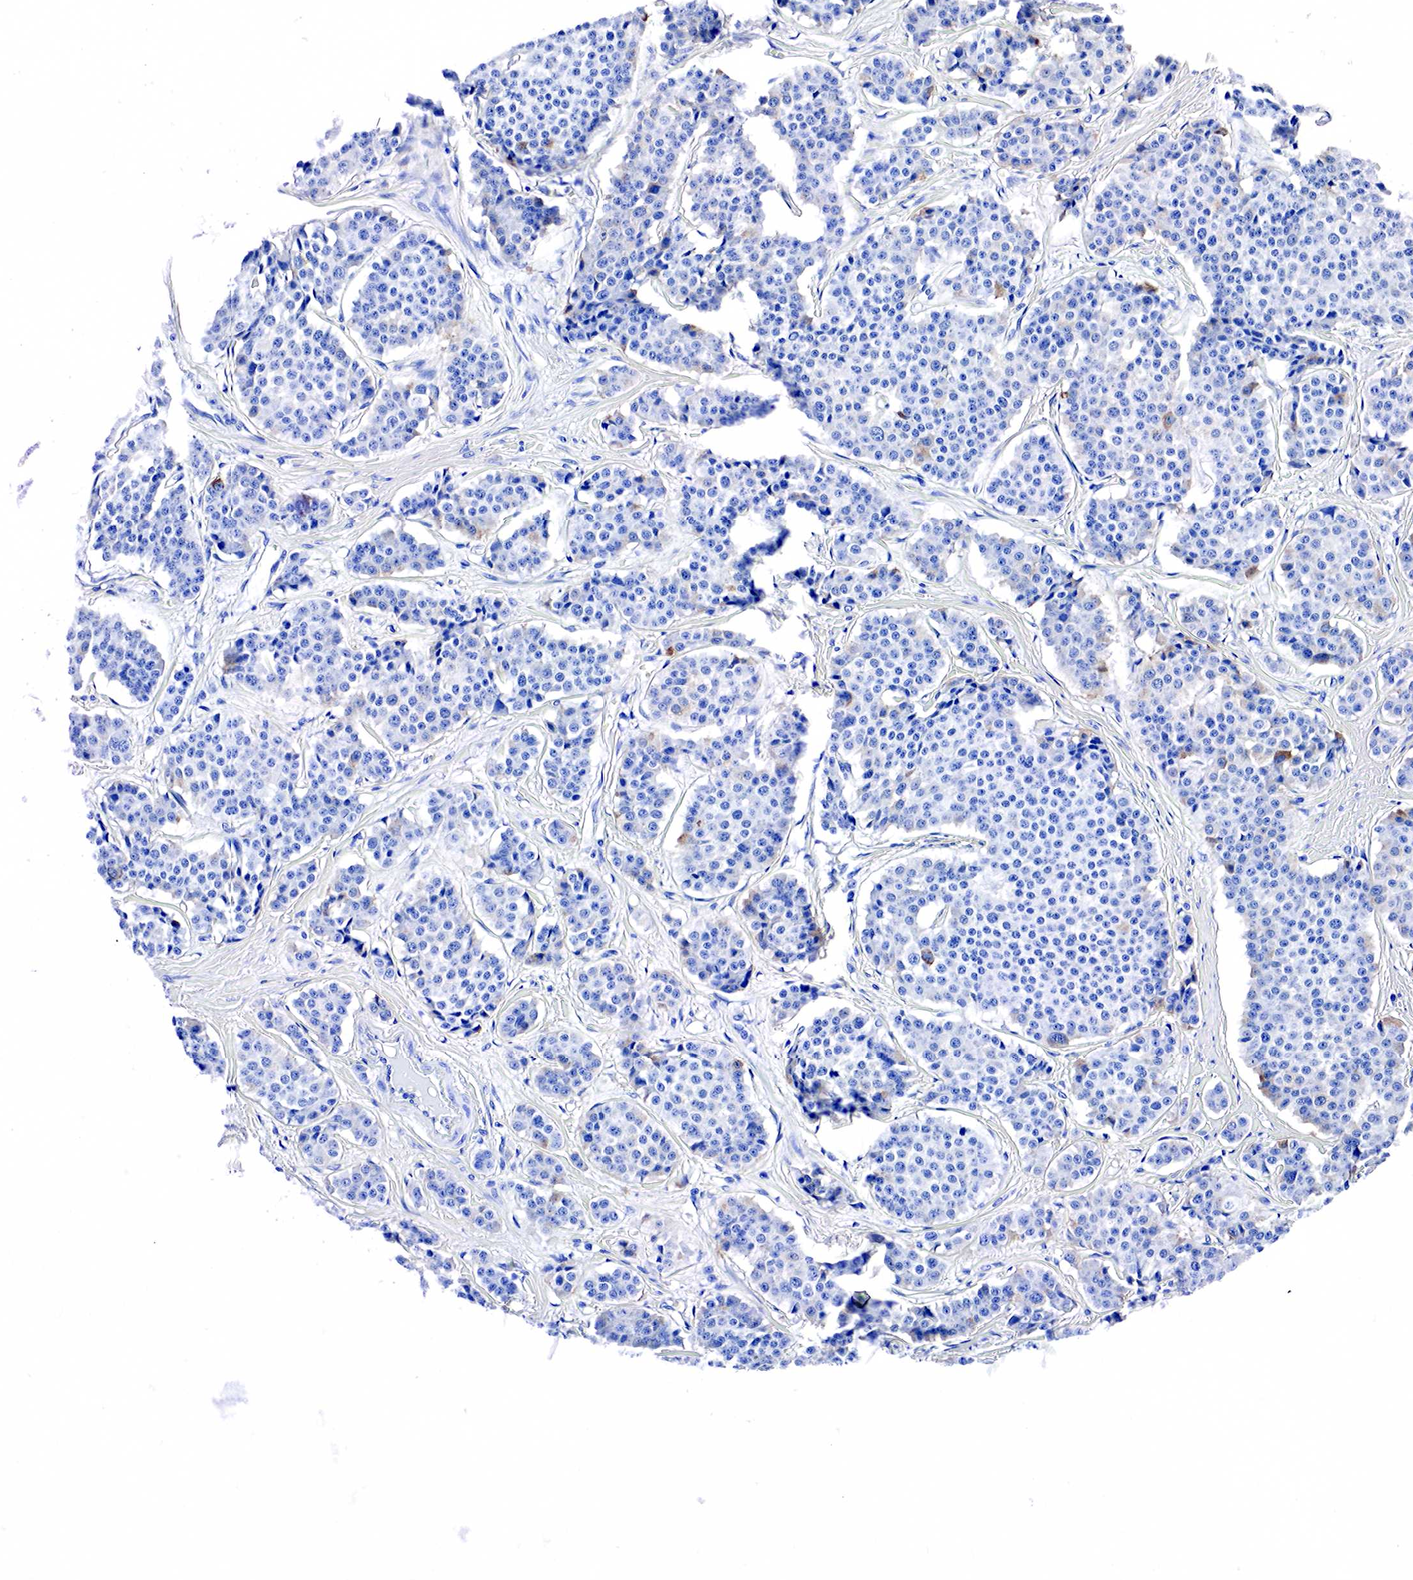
{"staining": {"intensity": "negative", "quantity": "none", "location": "none"}, "tissue": "carcinoid", "cell_type": "Tumor cells", "image_type": "cancer", "snomed": [{"axis": "morphology", "description": "Carcinoid, malignant, NOS"}, {"axis": "topography", "description": "Small intestine"}], "caption": "There is no significant staining in tumor cells of carcinoid.", "gene": "ACP3", "patient": {"sex": "male", "age": 60}}